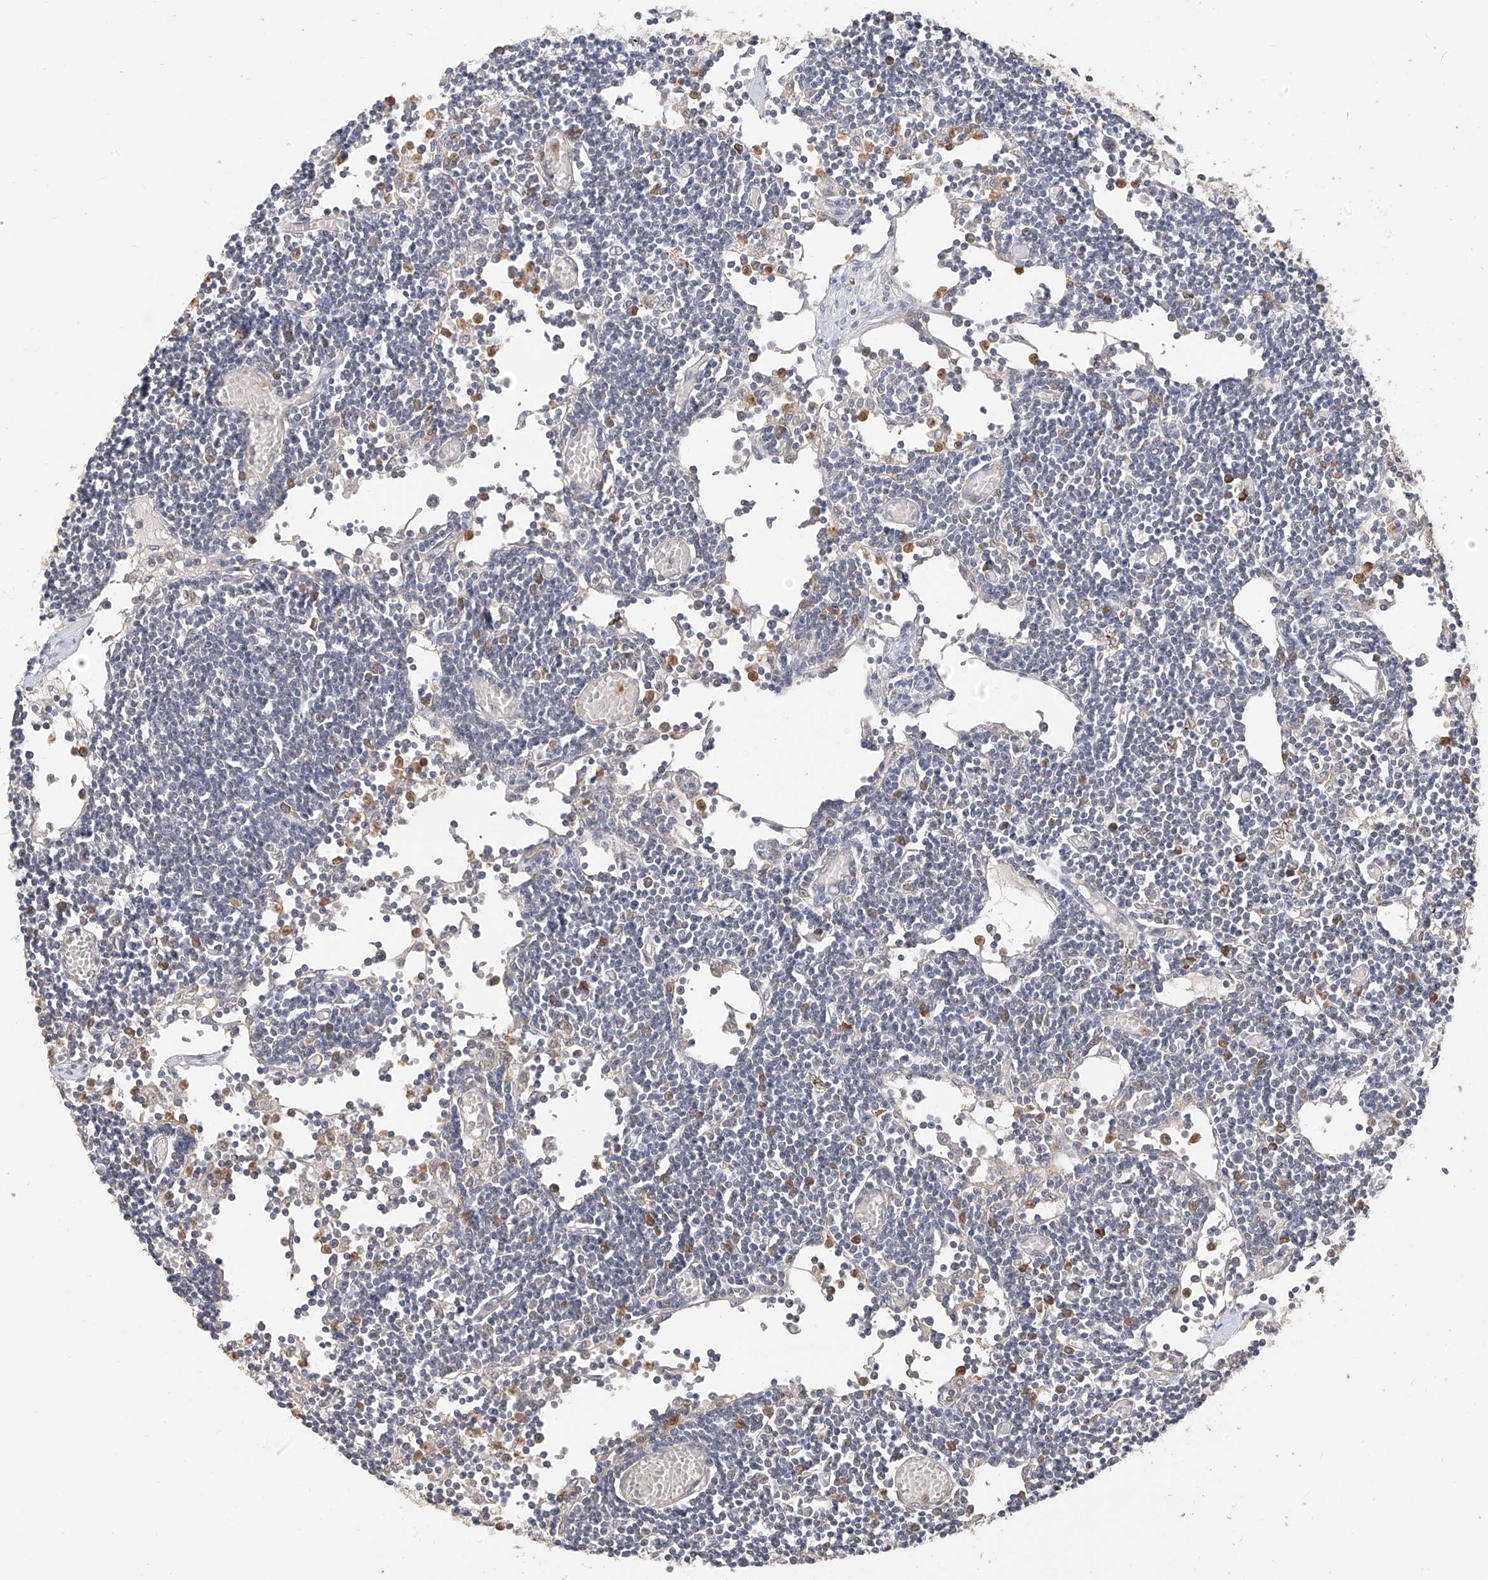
{"staining": {"intensity": "negative", "quantity": "none", "location": "none"}, "tissue": "lymph node", "cell_type": "Germinal center cells", "image_type": "normal", "snomed": [{"axis": "morphology", "description": "Normal tissue, NOS"}, {"axis": "topography", "description": "Lymph node"}], "caption": "Immunohistochemistry histopathology image of normal lymph node: human lymph node stained with DAB (3,3'-diaminobenzidine) reveals no significant protein staining in germinal center cells.", "gene": "OFD1", "patient": {"sex": "female", "age": 11}}